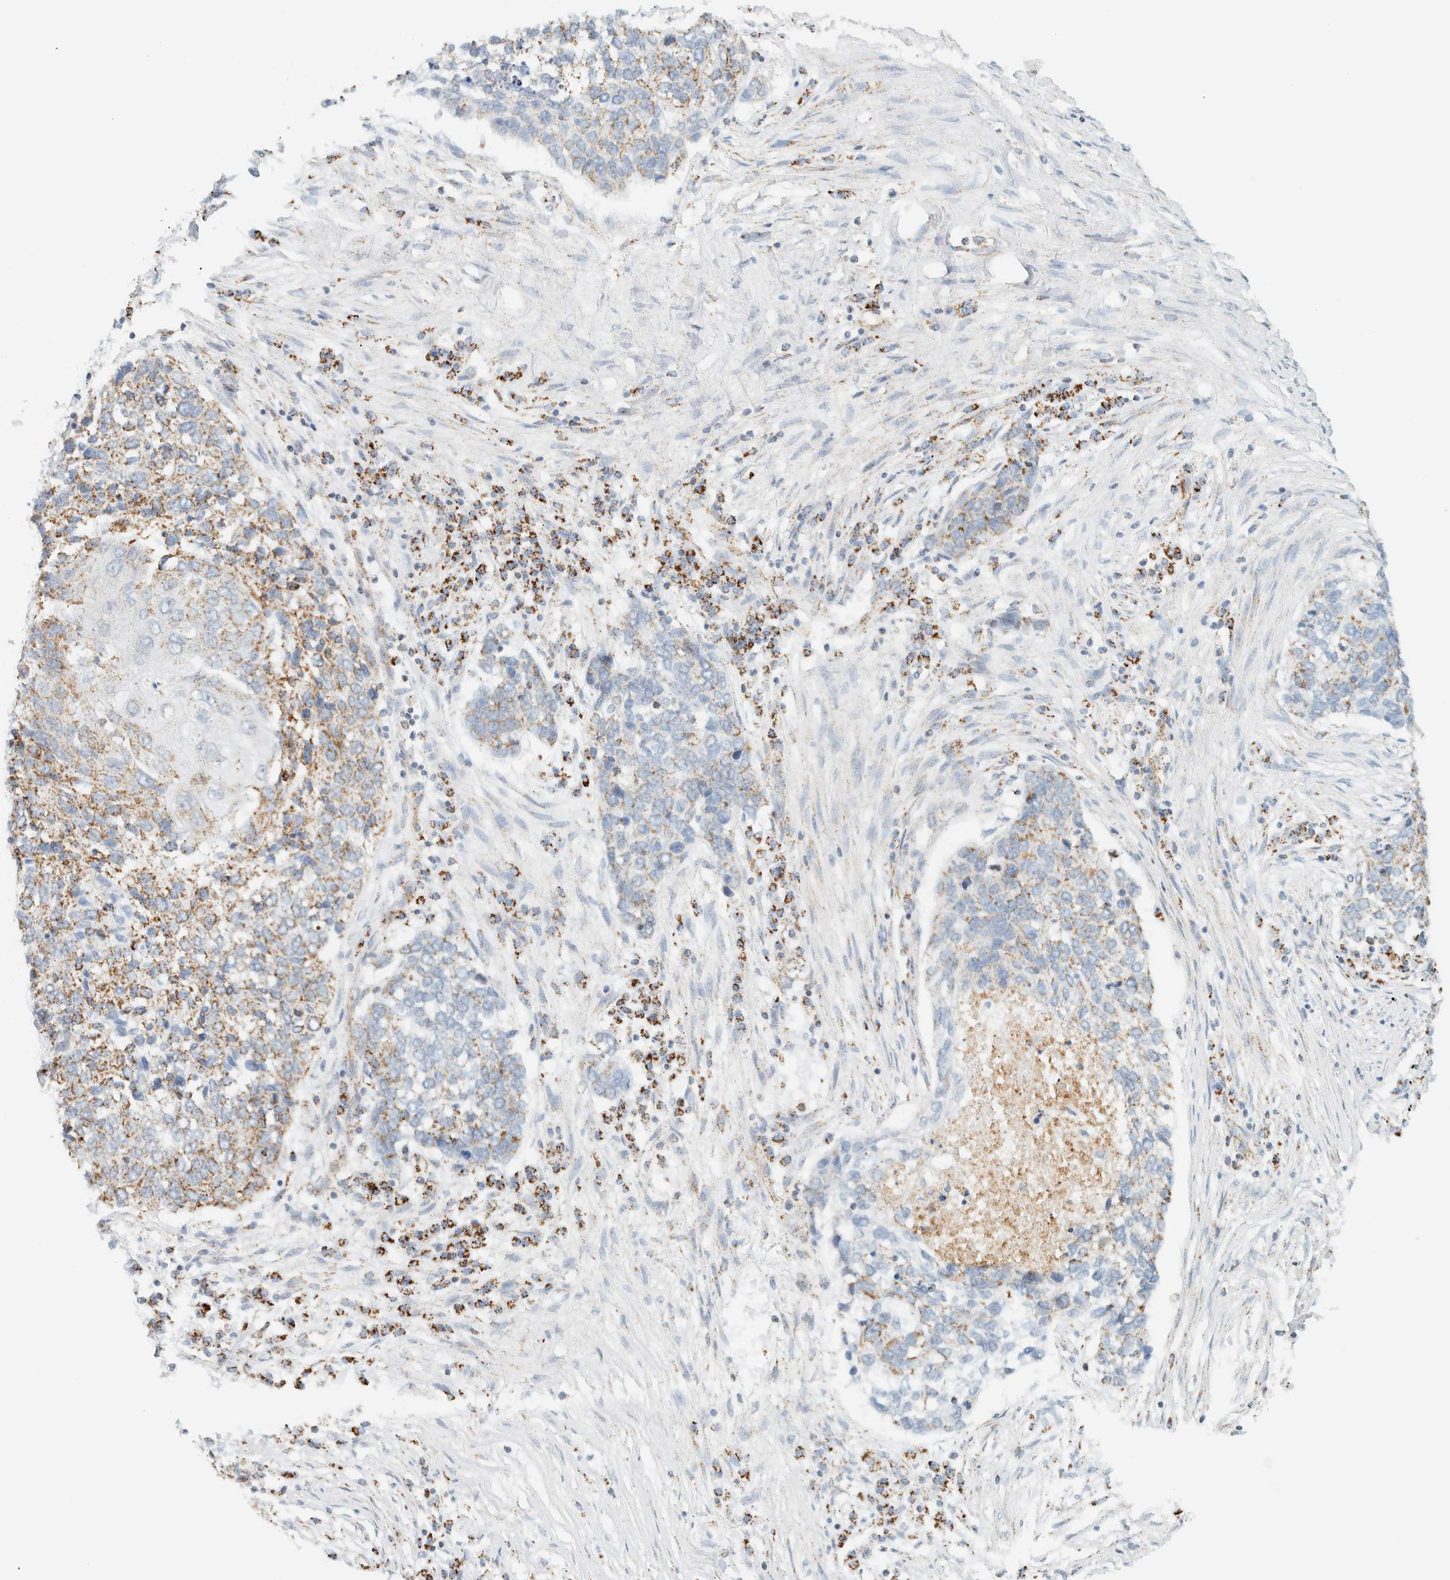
{"staining": {"intensity": "weak", "quantity": ">75%", "location": "cytoplasmic/membranous"}, "tissue": "lung cancer", "cell_type": "Tumor cells", "image_type": "cancer", "snomed": [{"axis": "morphology", "description": "Squamous cell carcinoma, NOS"}, {"axis": "topography", "description": "Lung"}], "caption": "There is low levels of weak cytoplasmic/membranous staining in tumor cells of lung squamous cell carcinoma, as demonstrated by immunohistochemical staining (brown color).", "gene": "KIFAP3", "patient": {"sex": "female", "age": 63}}